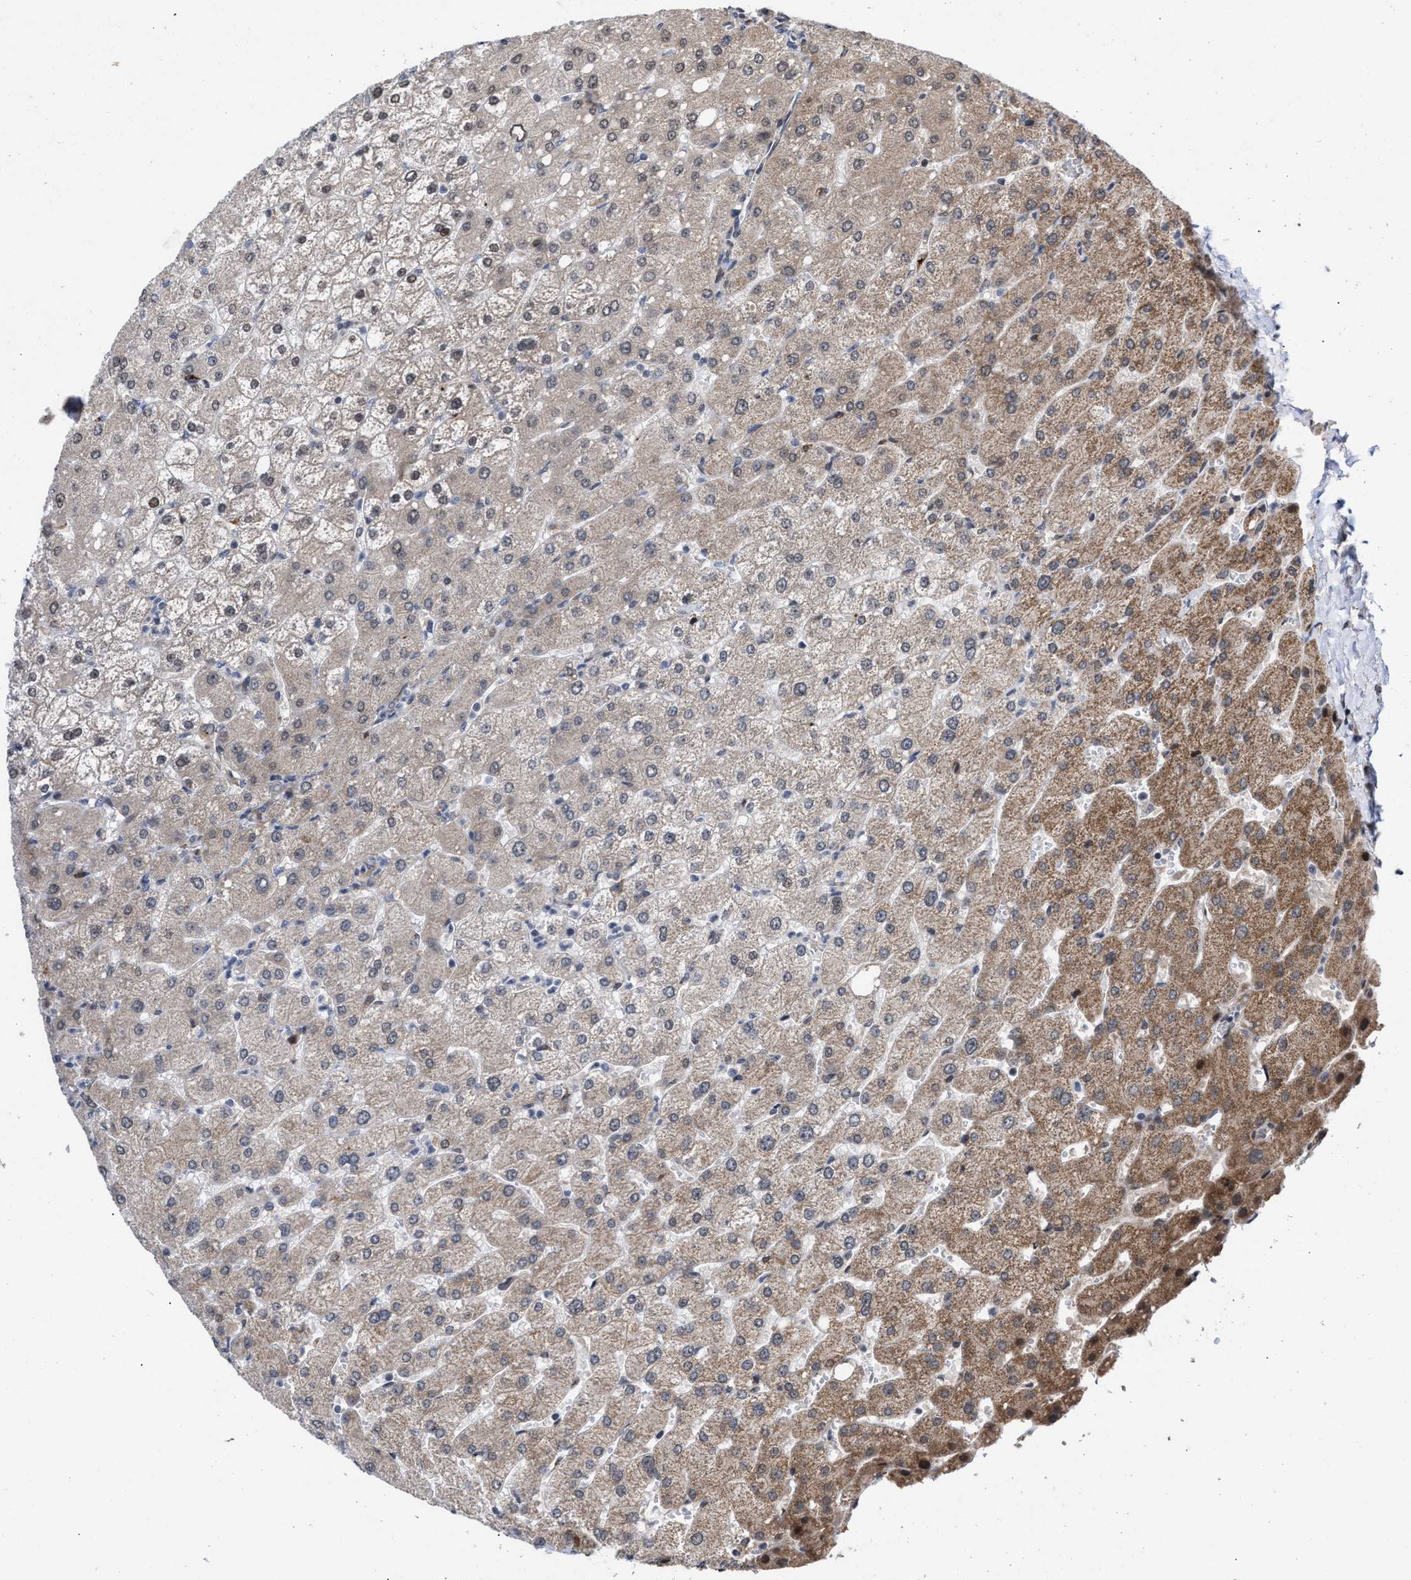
{"staining": {"intensity": "negative", "quantity": "none", "location": "none"}, "tissue": "liver", "cell_type": "Cholangiocytes", "image_type": "normal", "snomed": [{"axis": "morphology", "description": "Normal tissue, NOS"}, {"axis": "topography", "description": "Liver"}], "caption": "Immunohistochemistry (IHC) histopathology image of unremarkable liver stained for a protein (brown), which reveals no expression in cholangiocytes. (Stains: DAB (3,3'-diaminobenzidine) immunohistochemistry (IHC) with hematoxylin counter stain, Microscopy: brightfield microscopy at high magnification).", "gene": "MKNK2", "patient": {"sex": "male", "age": 55}}